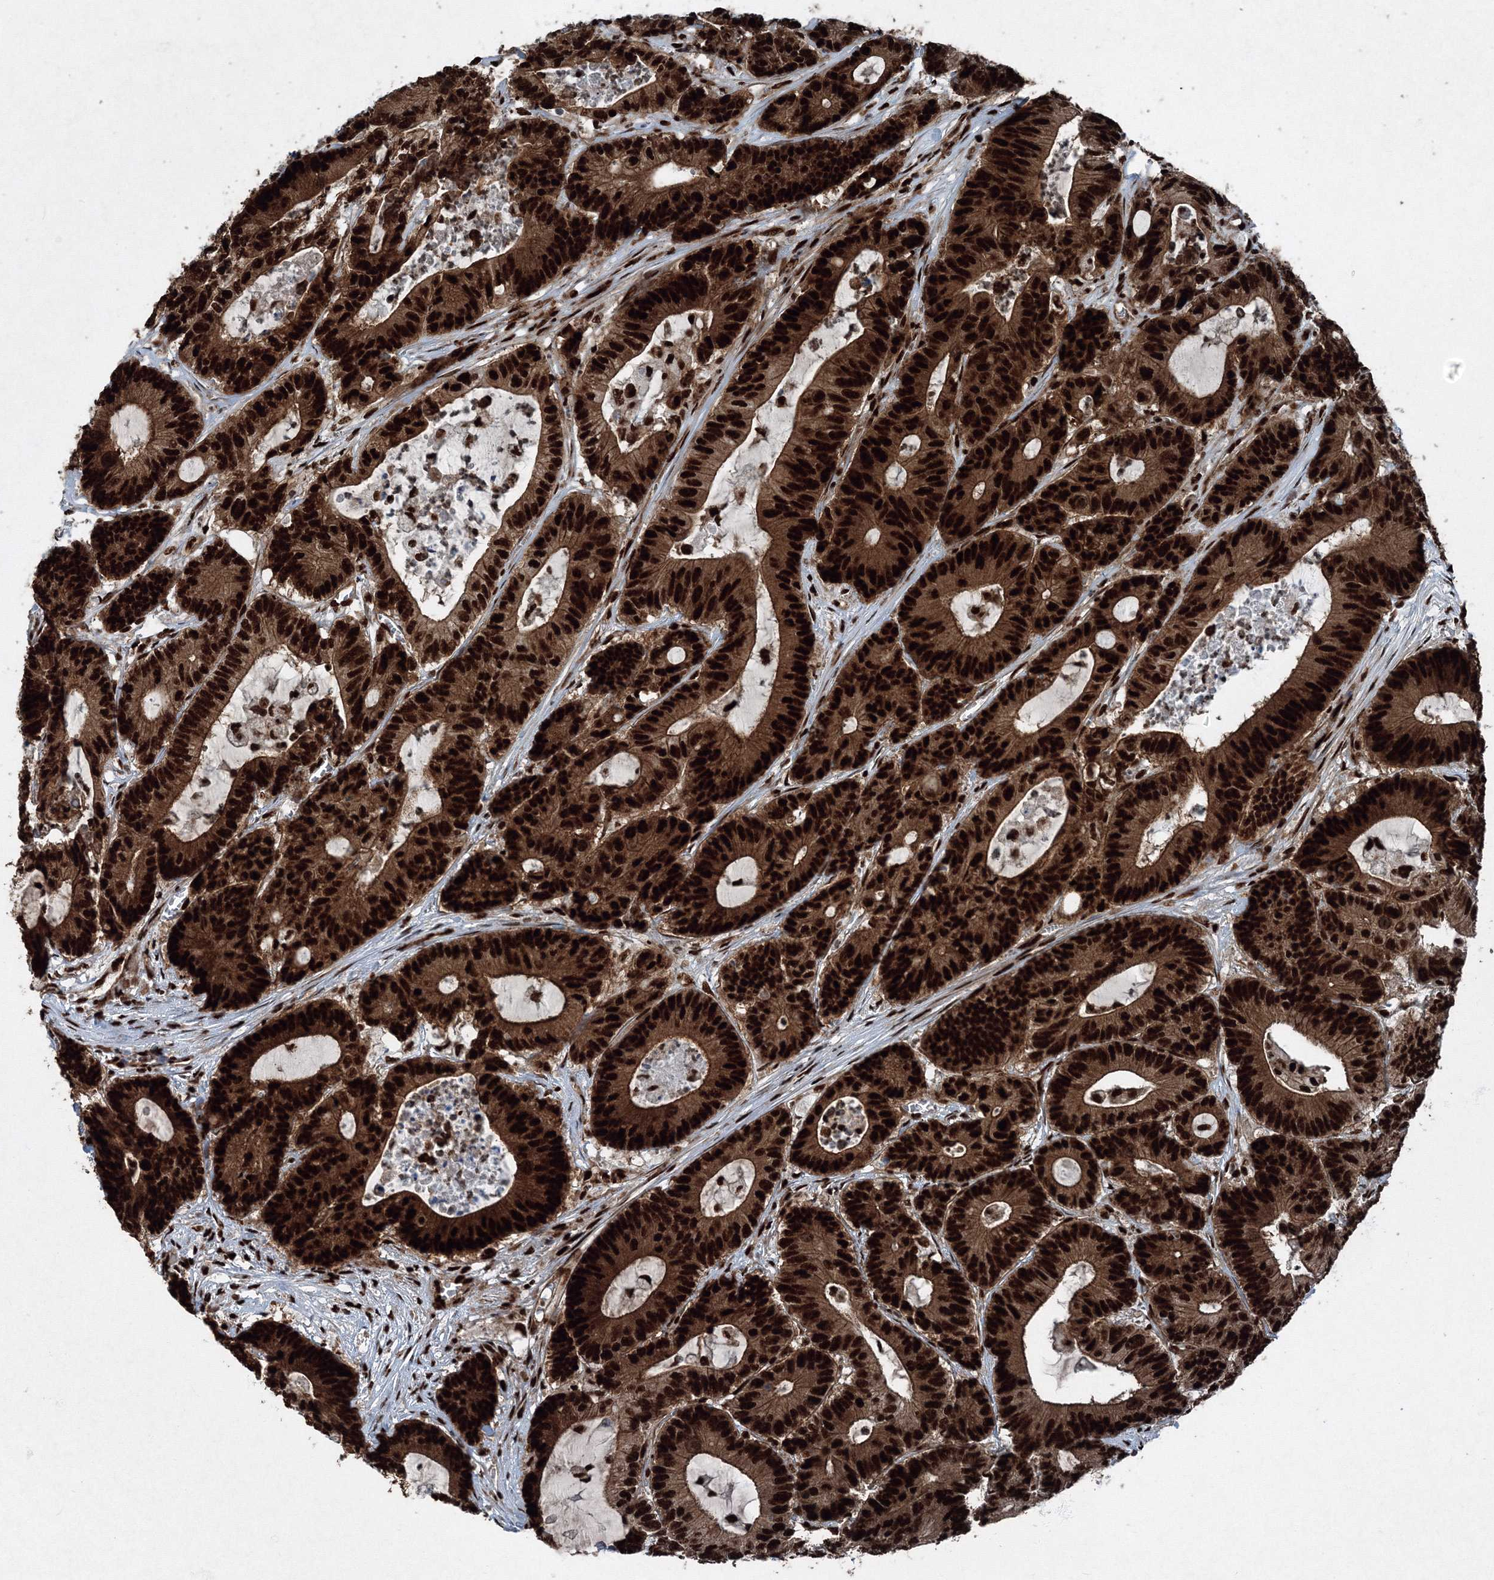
{"staining": {"intensity": "strong", "quantity": ">75%", "location": "cytoplasmic/membranous,nuclear"}, "tissue": "colorectal cancer", "cell_type": "Tumor cells", "image_type": "cancer", "snomed": [{"axis": "morphology", "description": "Adenocarcinoma, NOS"}, {"axis": "topography", "description": "Colon"}], "caption": "Immunohistochemical staining of human colorectal cancer exhibits high levels of strong cytoplasmic/membranous and nuclear positivity in approximately >75% of tumor cells. (DAB (3,3'-diaminobenzidine) = brown stain, brightfield microscopy at high magnification).", "gene": "SNRPC", "patient": {"sex": "female", "age": 84}}